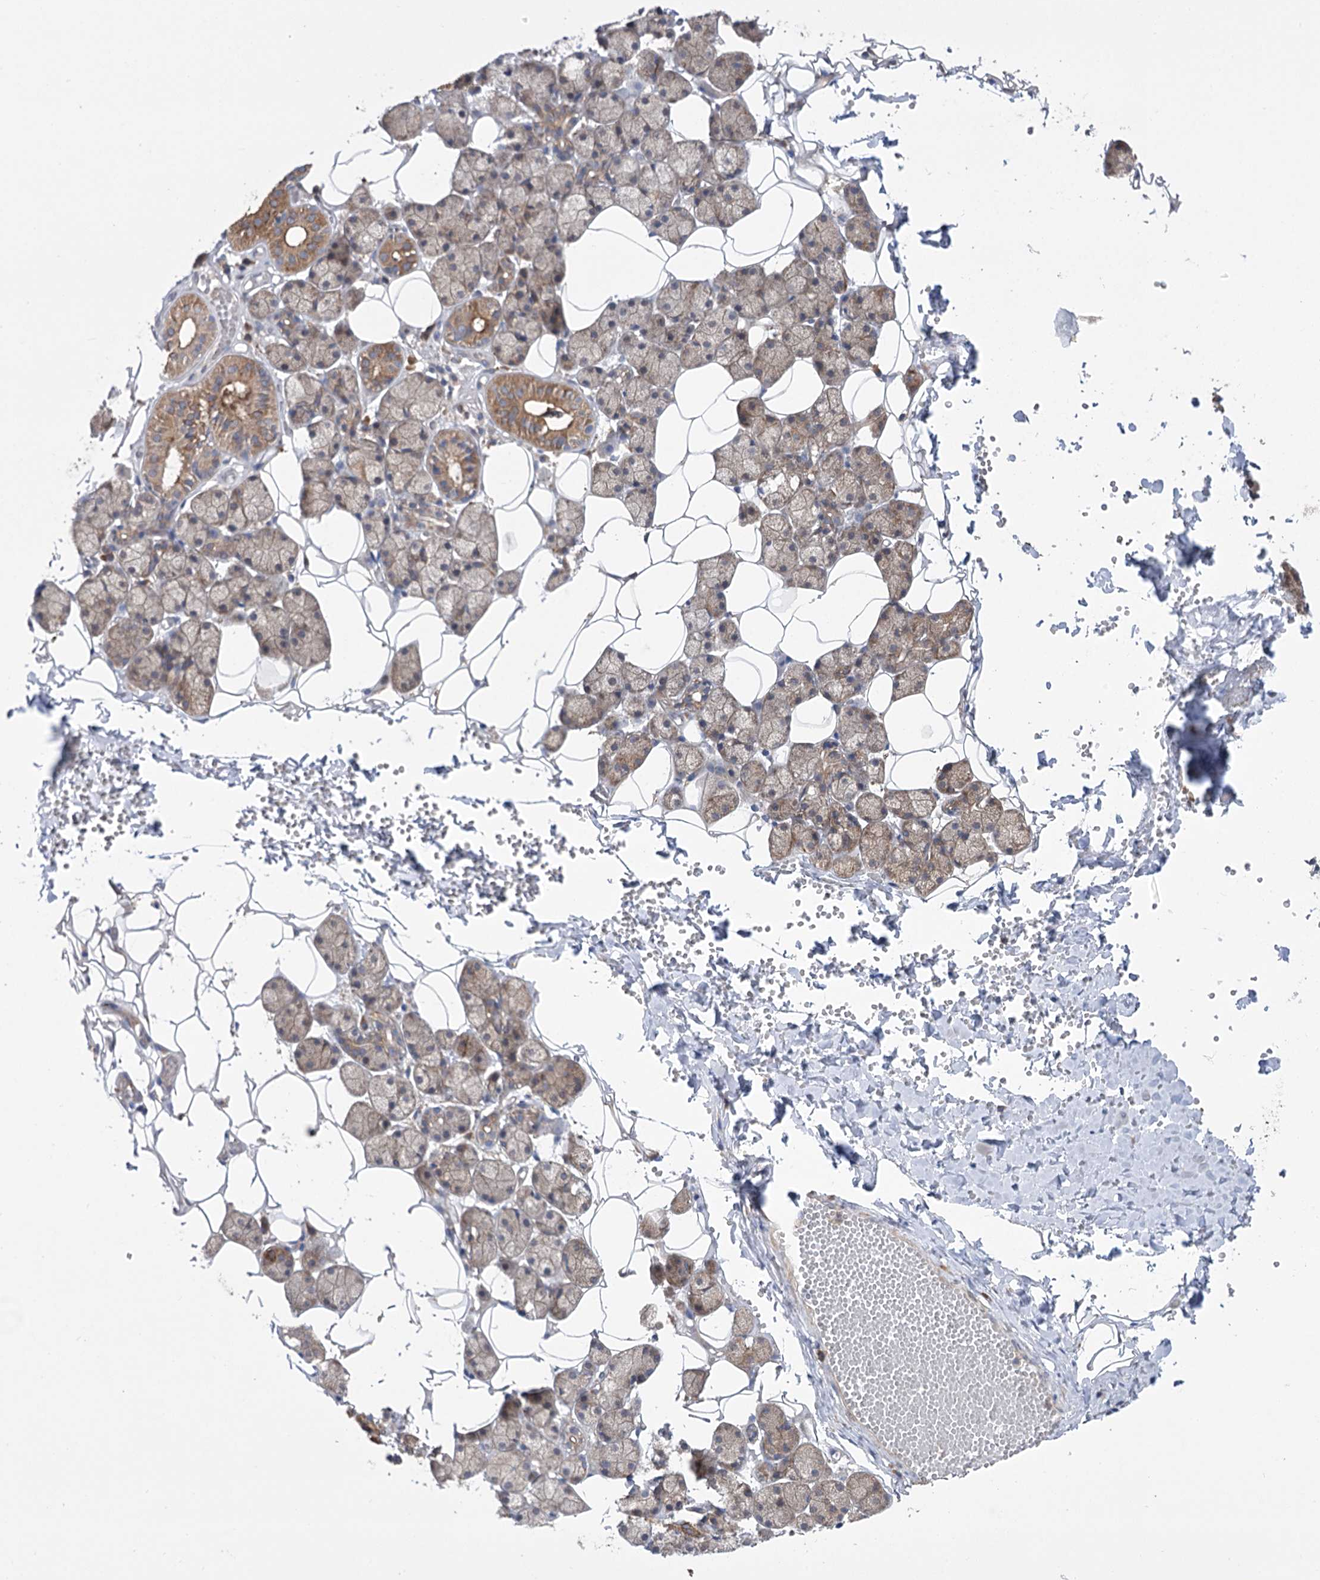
{"staining": {"intensity": "moderate", "quantity": "25%-75%", "location": "cytoplasmic/membranous"}, "tissue": "salivary gland", "cell_type": "Glandular cells", "image_type": "normal", "snomed": [{"axis": "morphology", "description": "Normal tissue, NOS"}, {"axis": "topography", "description": "Salivary gland"}], "caption": "Salivary gland stained for a protein (brown) exhibits moderate cytoplasmic/membranous positive expression in about 25%-75% of glandular cells.", "gene": "VPS37B", "patient": {"sex": "female", "age": 33}}